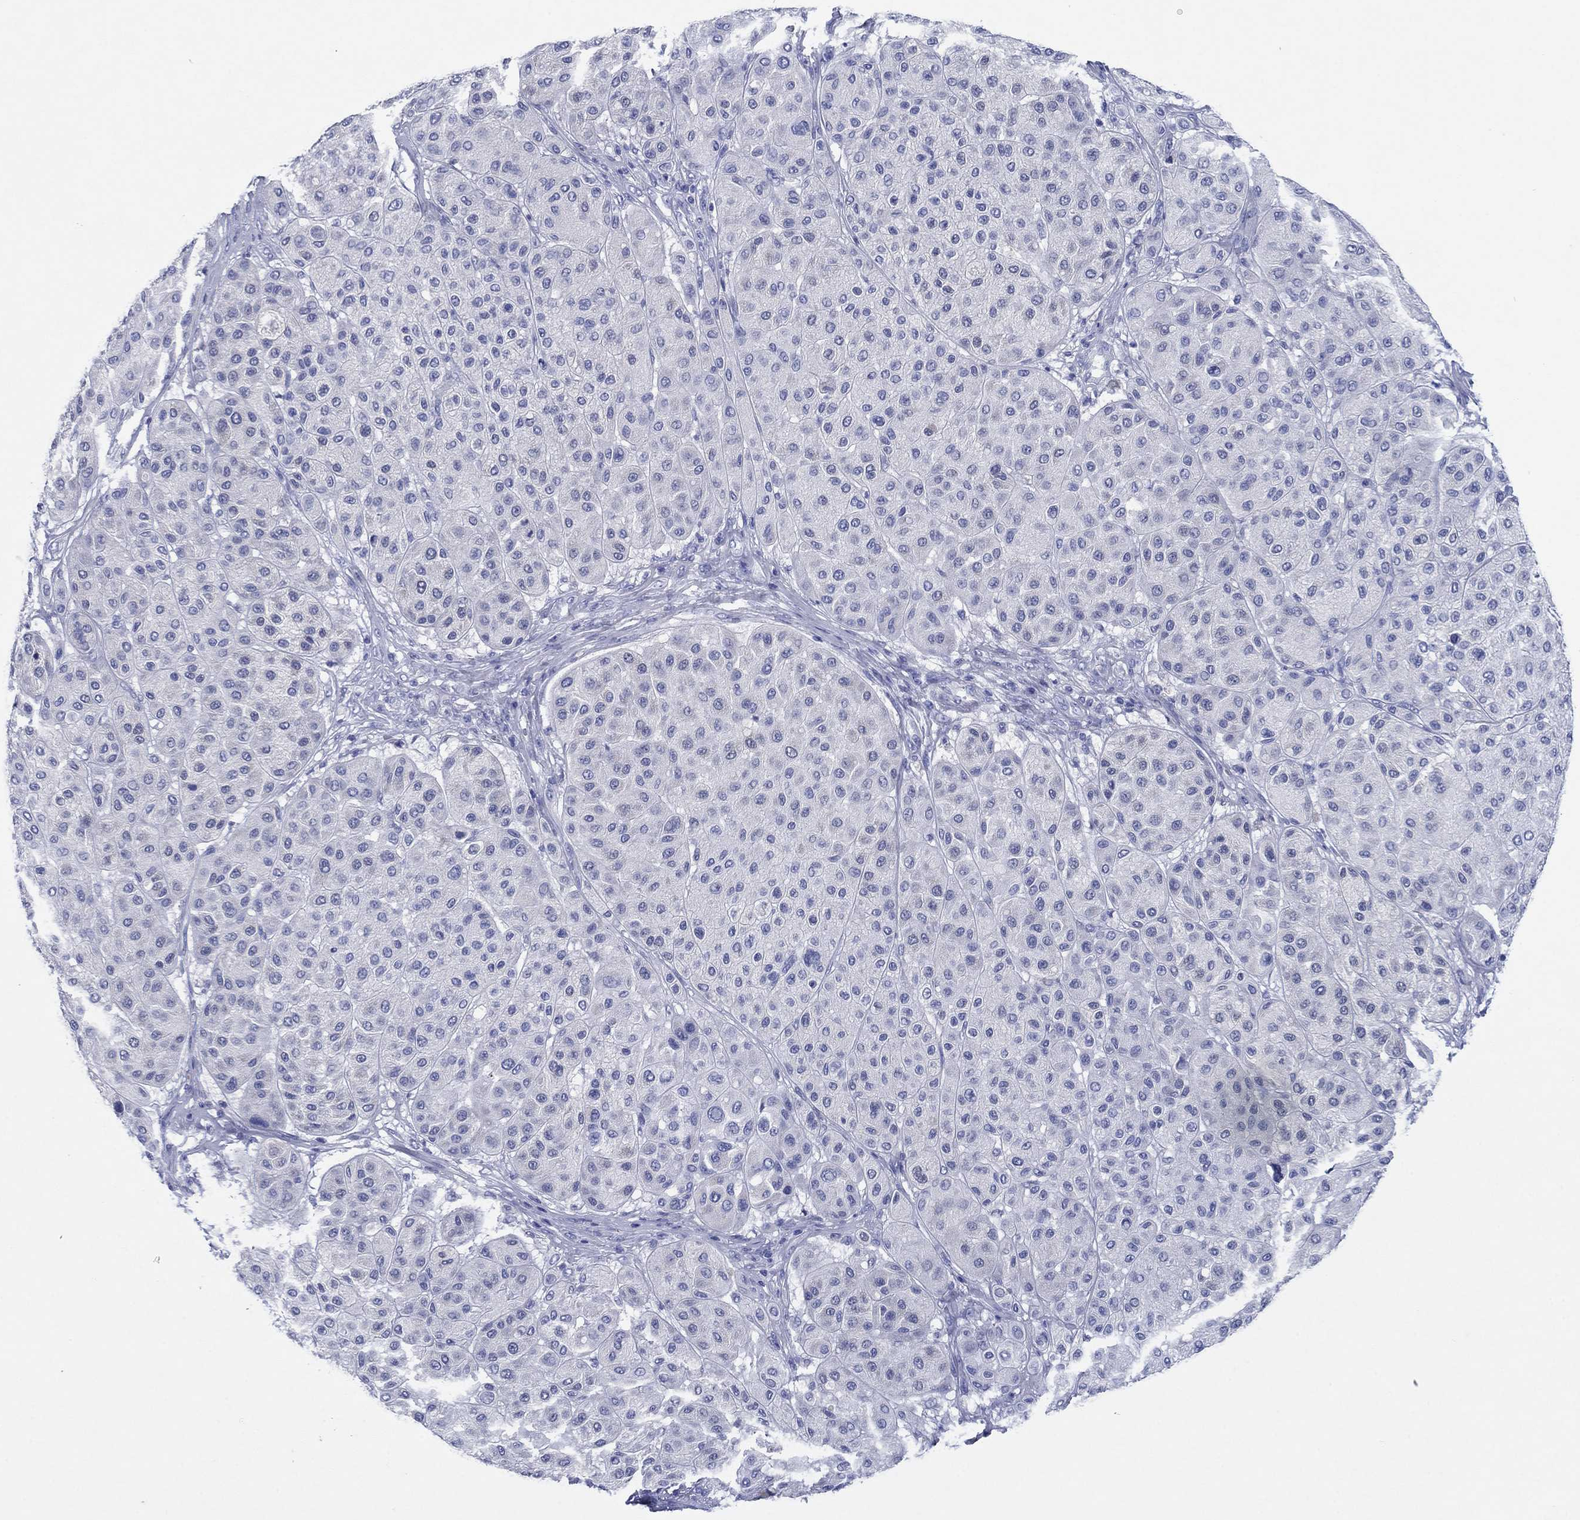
{"staining": {"intensity": "negative", "quantity": "none", "location": "none"}, "tissue": "melanoma", "cell_type": "Tumor cells", "image_type": "cancer", "snomed": [{"axis": "morphology", "description": "Malignant melanoma, Metastatic site"}, {"axis": "topography", "description": "Smooth muscle"}], "caption": "Tumor cells are negative for brown protein staining in melanoma.", "gene": "HCRT", "patient": {"sex": "male", "age": 41}}